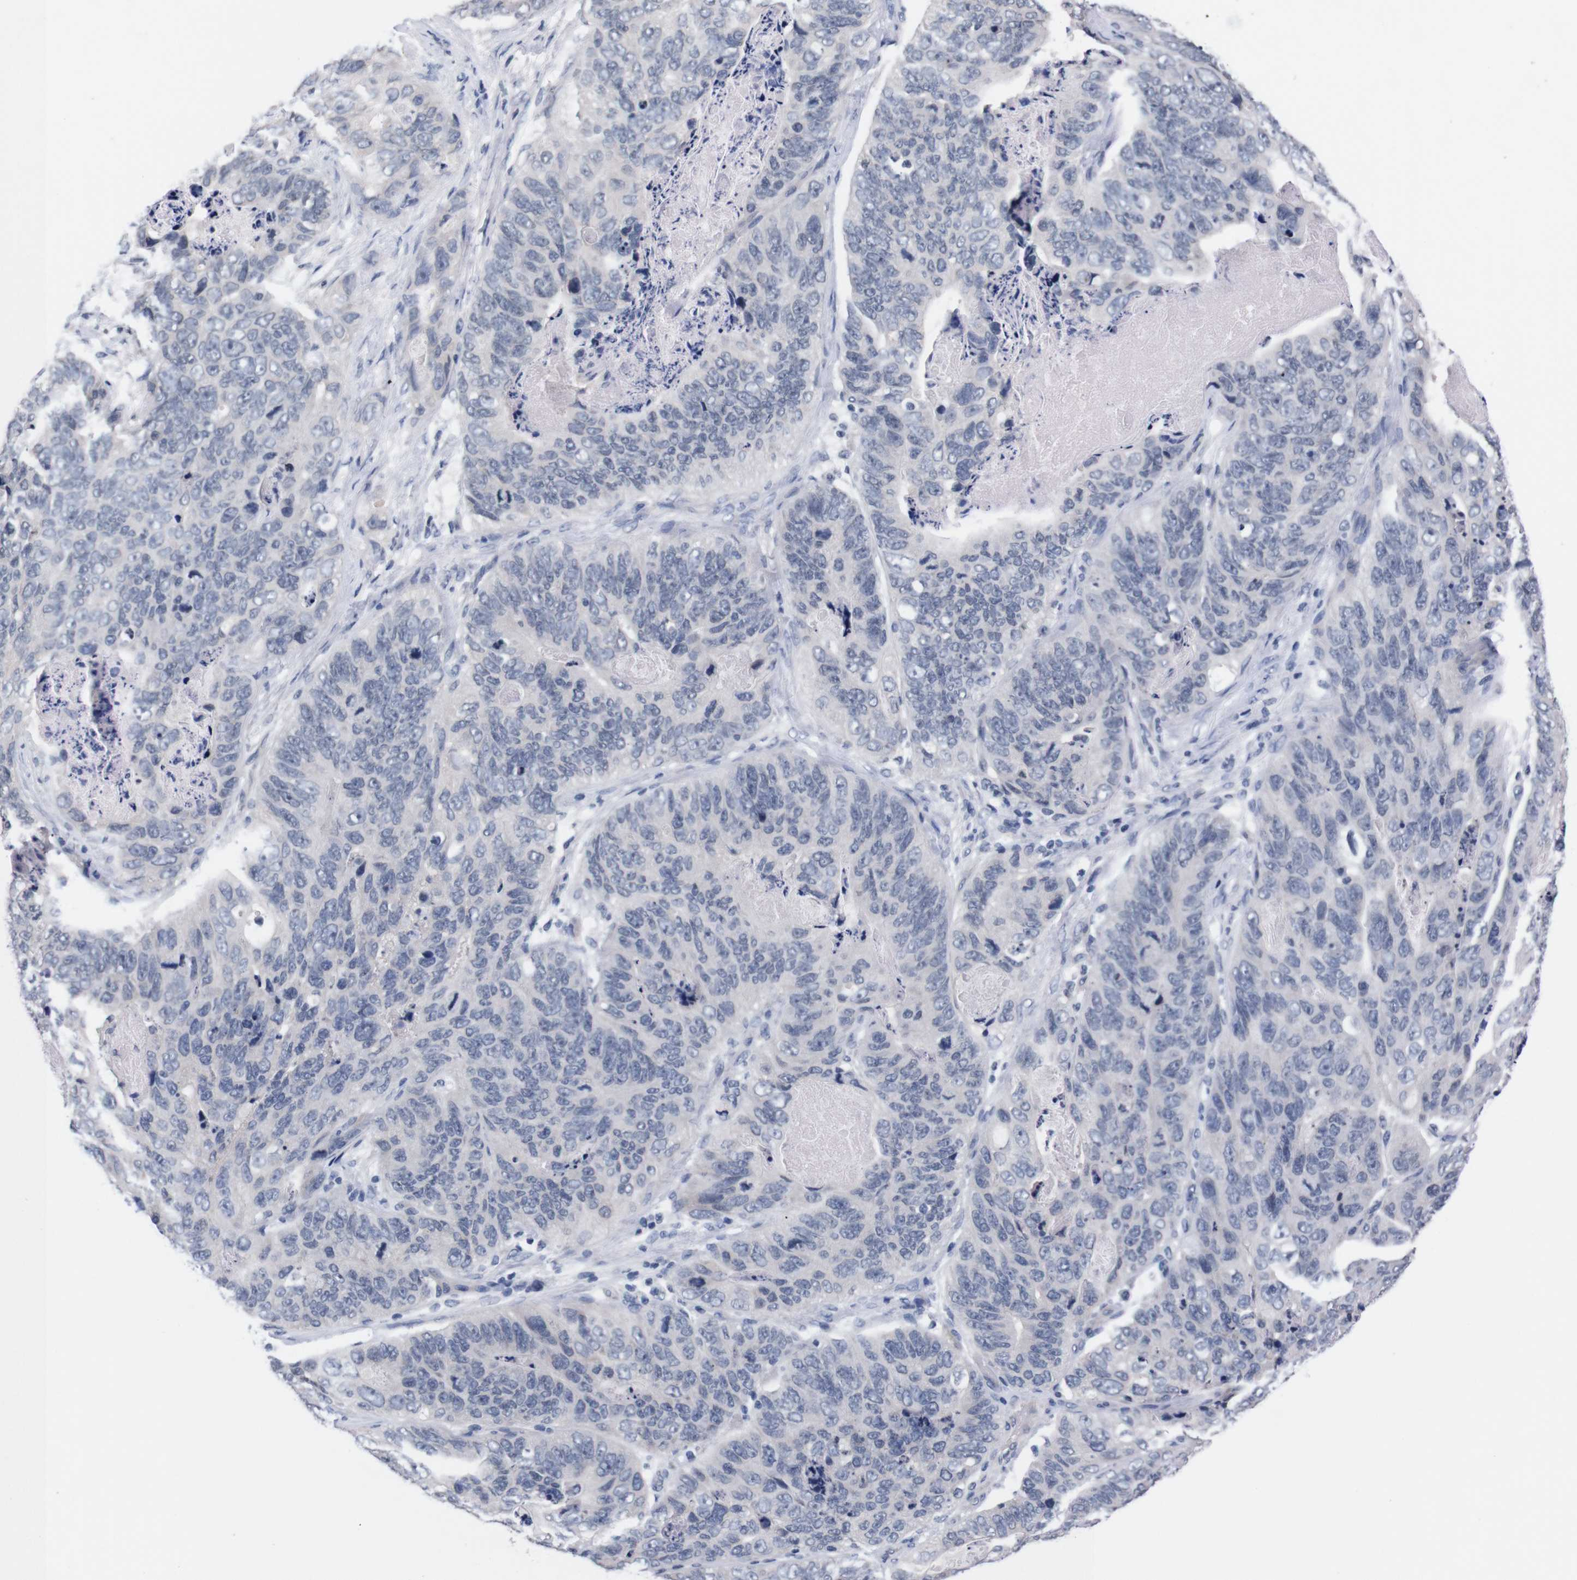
{"staining": {"intensity": "negative", "quantity": "none", "location": "none"}, "tissue": "stomach cancer", "cell_type": "Tumor cells", "image_type": "cancer", "snomed": [{"axis": "morphology", "description": "Adenocarcinoma, NOS"}, {"axis": "topography", "description": "Stomach"}], "caption": "This is an immunohistochemistry image of stomach adenocarcinoma. There is no expression in tumor cells.", "gene": "TNFRSF21", "patient": {"sex": "female", "age": 89}}